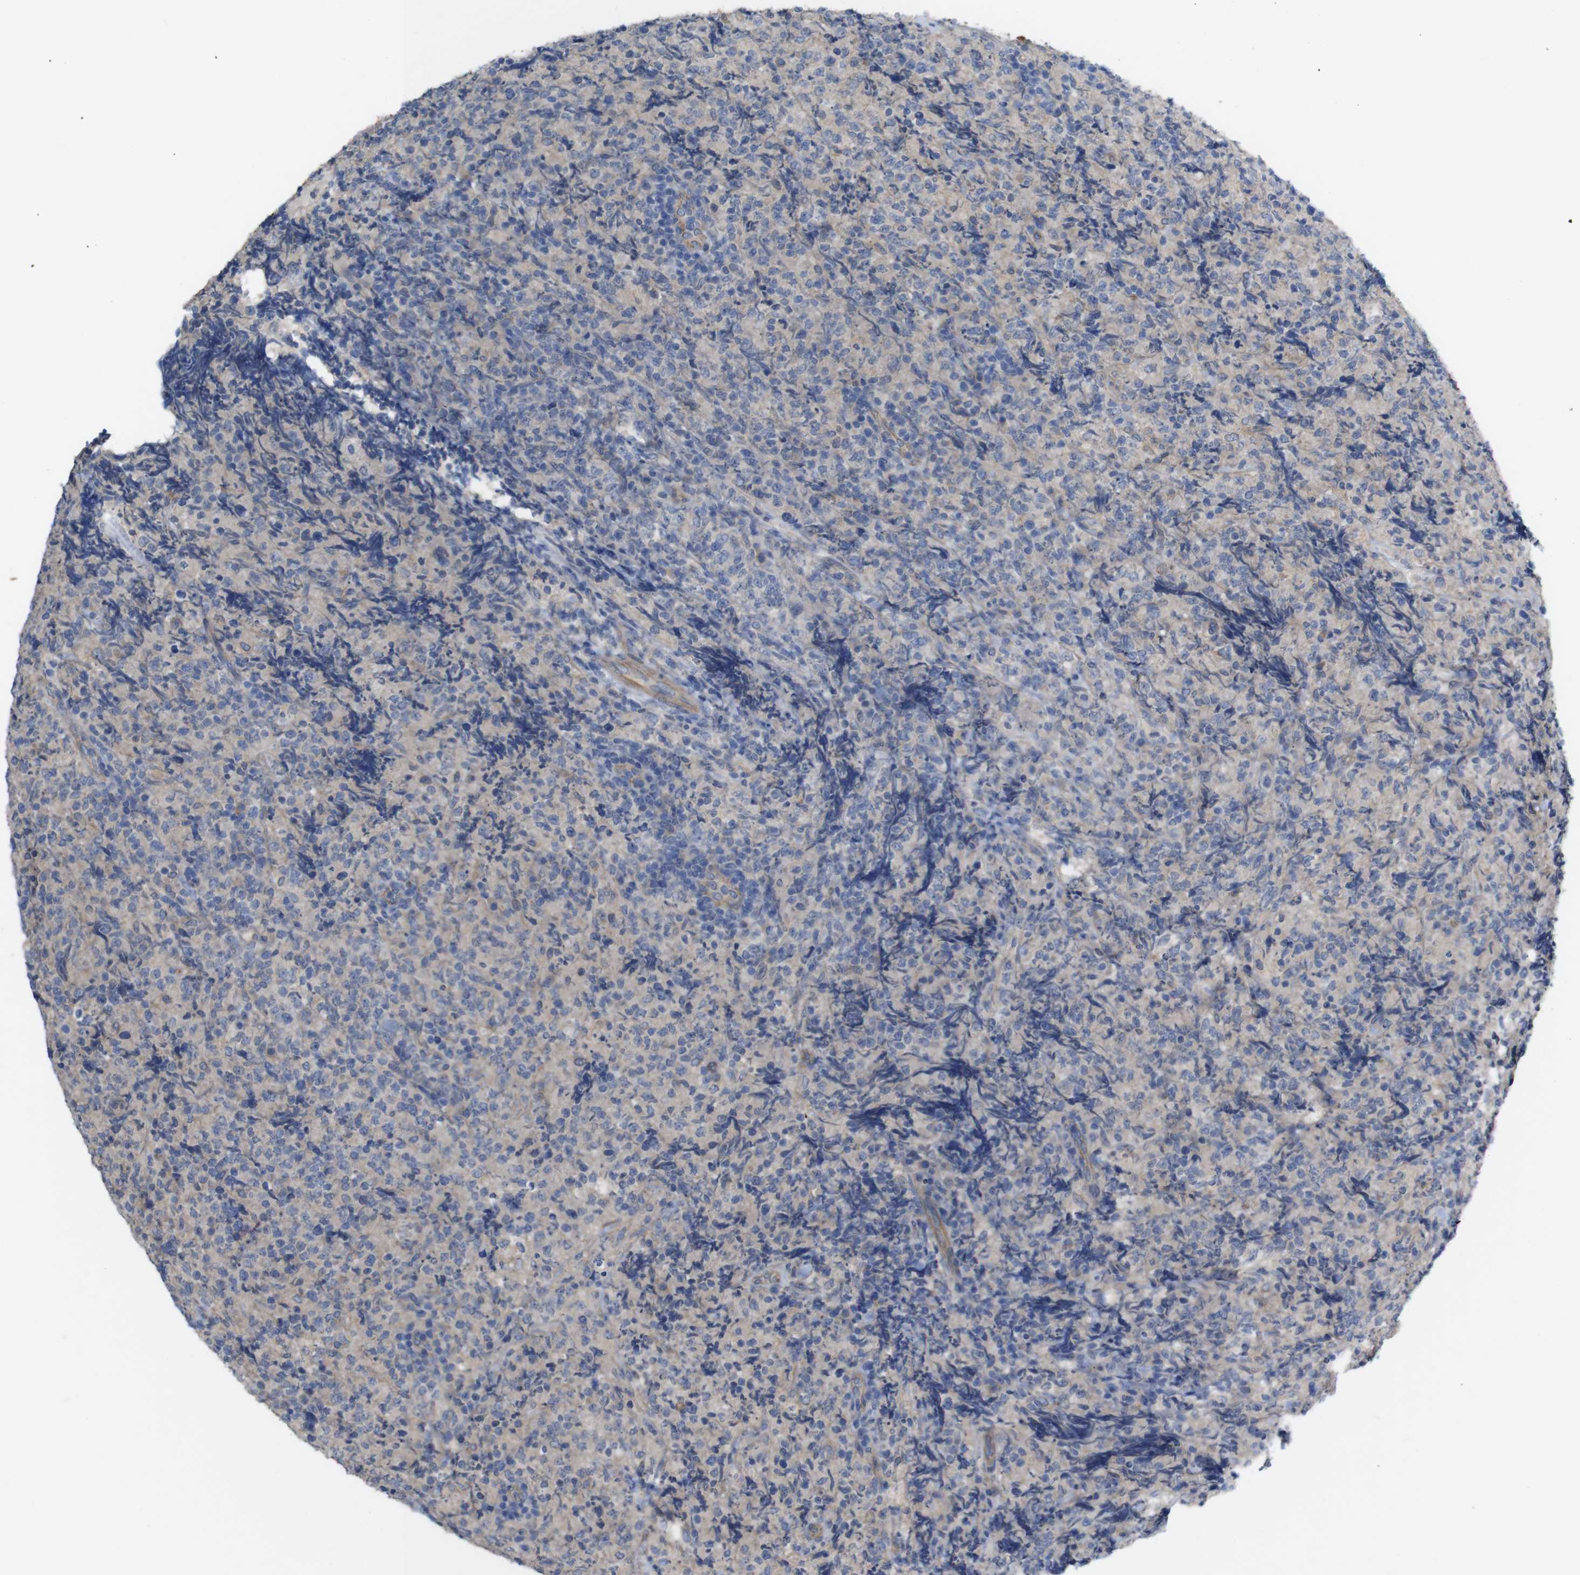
{"staining": {"intensity": "negative", "quantity": "none", "location": "none"}, "tissue": "lymphoma", "cell_type": "Tumor cells", "image_type": "cancer", "snomed": [{"axis": "morphology", "description": "Malignant lymphoma, non-Hodgkin's type, High grade"}, {"axis": "topography", "description": "Tonsil"}], "caption": "Malignant lymphoma, non-Hodgkin's type (high-grade) was stained to show a protein in brown. There is no significant expression in tumor cells.", "gene": "KIDINS220", "patient": {"sex": "female", "age": 36}}